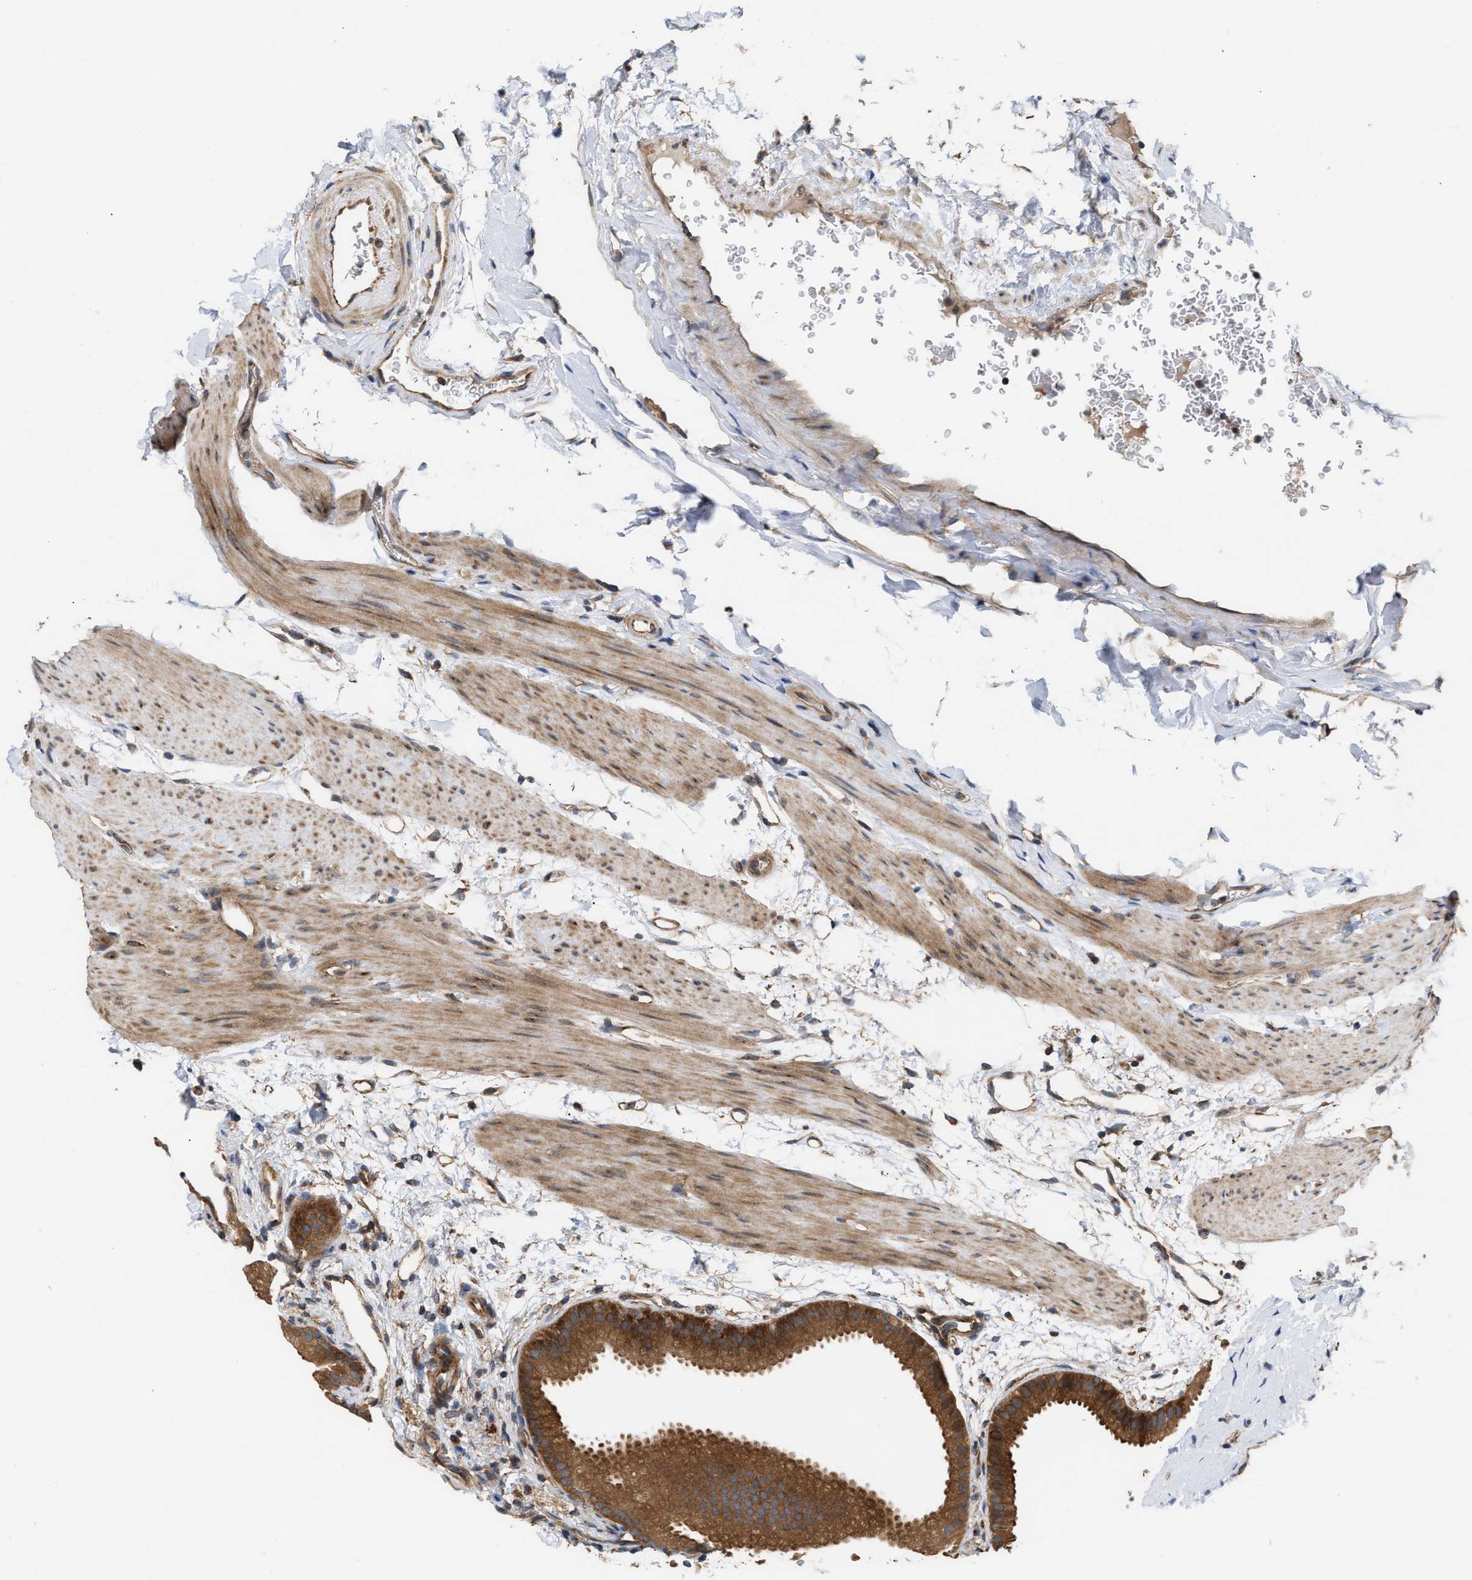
{"staining": {"intensity": "strong", "quantity": ">75%", "location": "cytoplasmic/membranous"}, "tissue": "gallbladder", "cell_type": "Glandular cells", "image_type": "normal", "snomed": [{"axis": "morphology", "description": "Normal tissue, NOS"}, {"axis": "topography", "description": "Gallbladder"}], "caption": "IHC of normal human gallbladder reveals high levels of strong cytoplasmic/membranous expression in approximately >75% of glandular cells.", "gene": "LAPTM4B", "patient": {"sex": "female", "age": 64}}